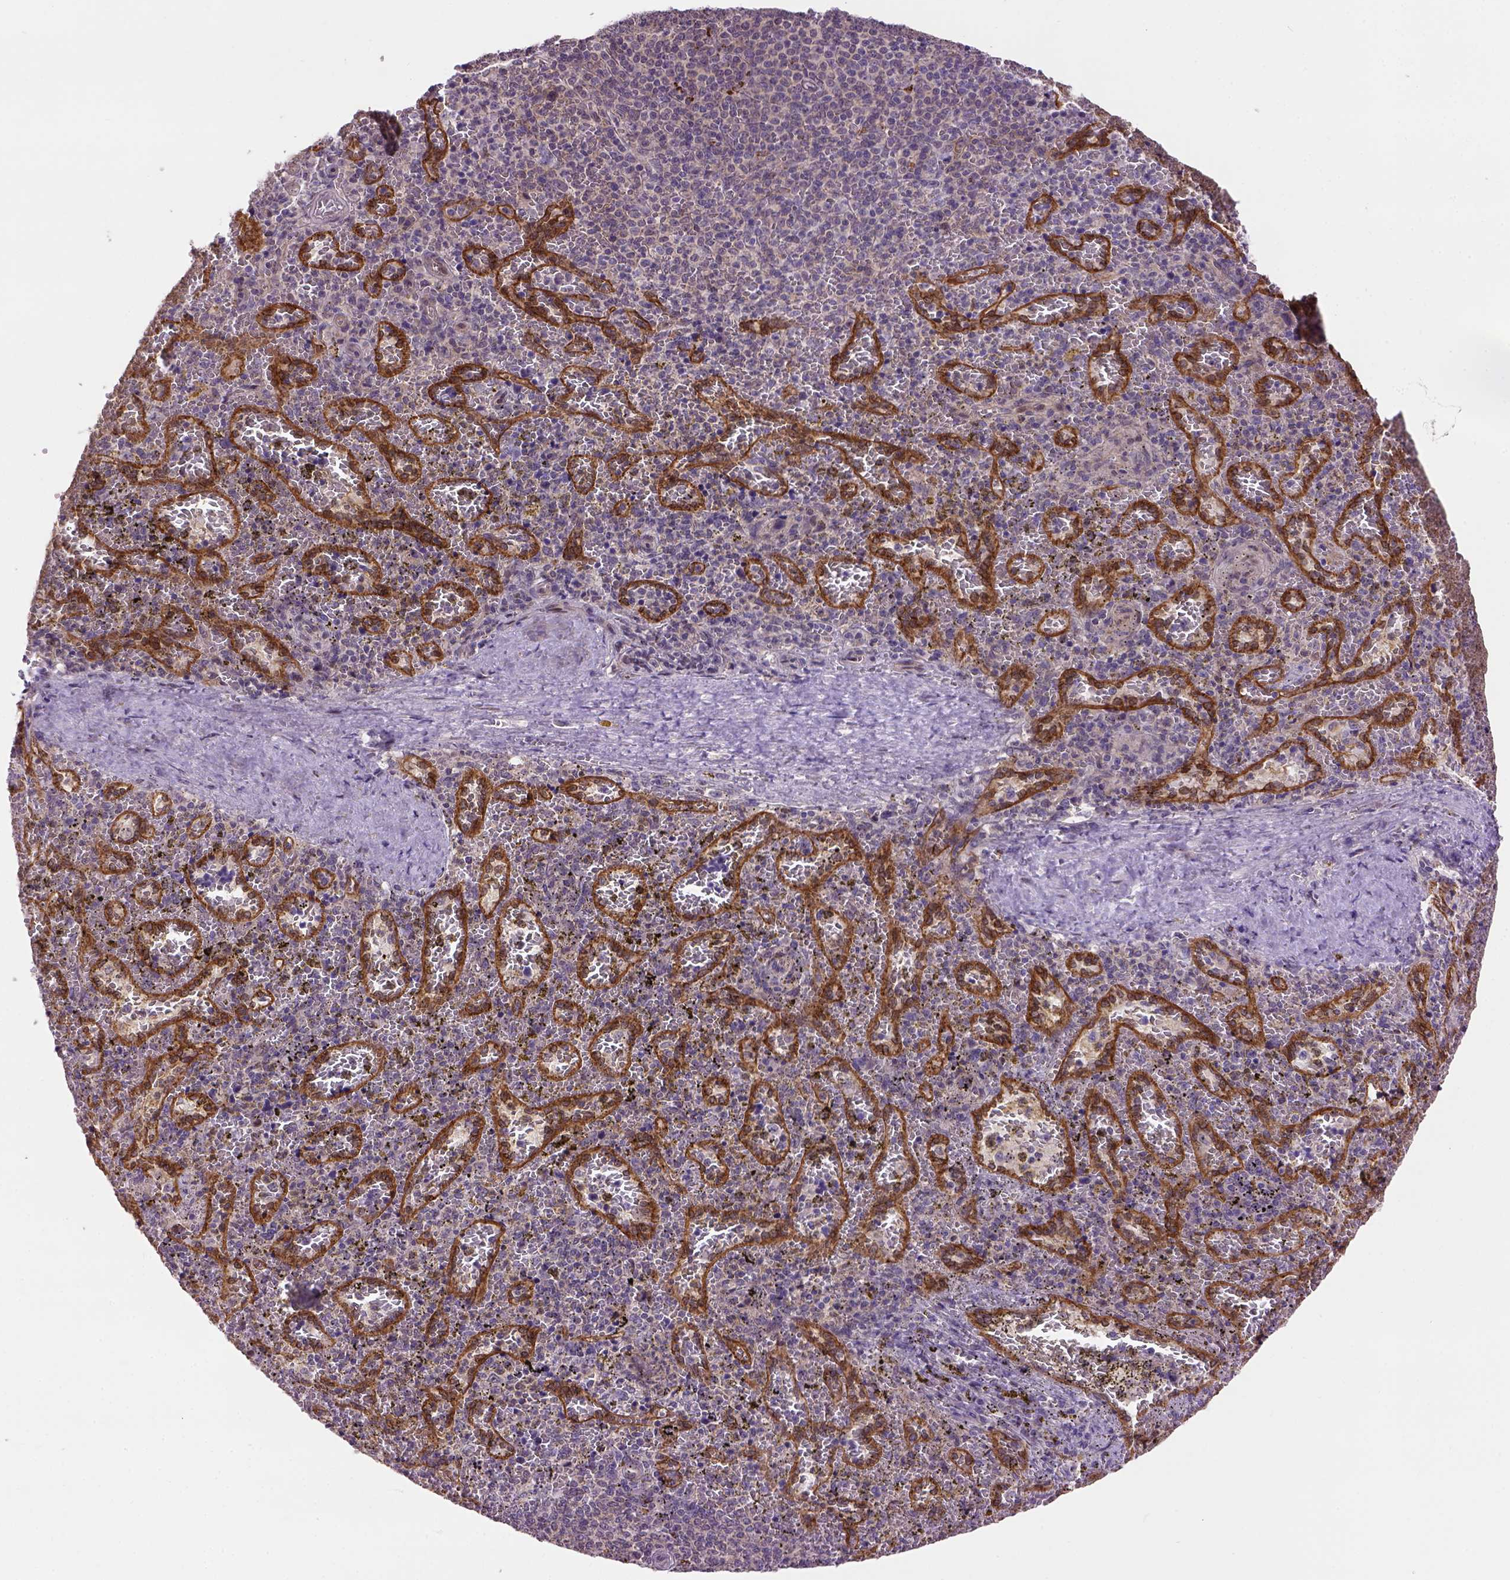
{"staining": {"intensity": "weak", "quantity": "<25%", "location": "cytoplasmic/membranous"}, "tissue": "spleen", "cell_type": "Cells in red pulp", "image_type": "normal", "snomed": [{"axis": "morphology", "description": "Normal tissue, NOS"}, {"axis": "topography", "description": "Spleen"}], "caption": "High power microscopy photomicrograph of an IHC micrograph of benign spleen, revealing no significant staining in cells in red pulp. The staining was performed using DAB to visualize the protein expression in brown, while the nuclei were stained in blue with hematoxylin (Magnification: 20x).", "gene": "KAZN", "patient": {"sex": "female", "age": 50}}